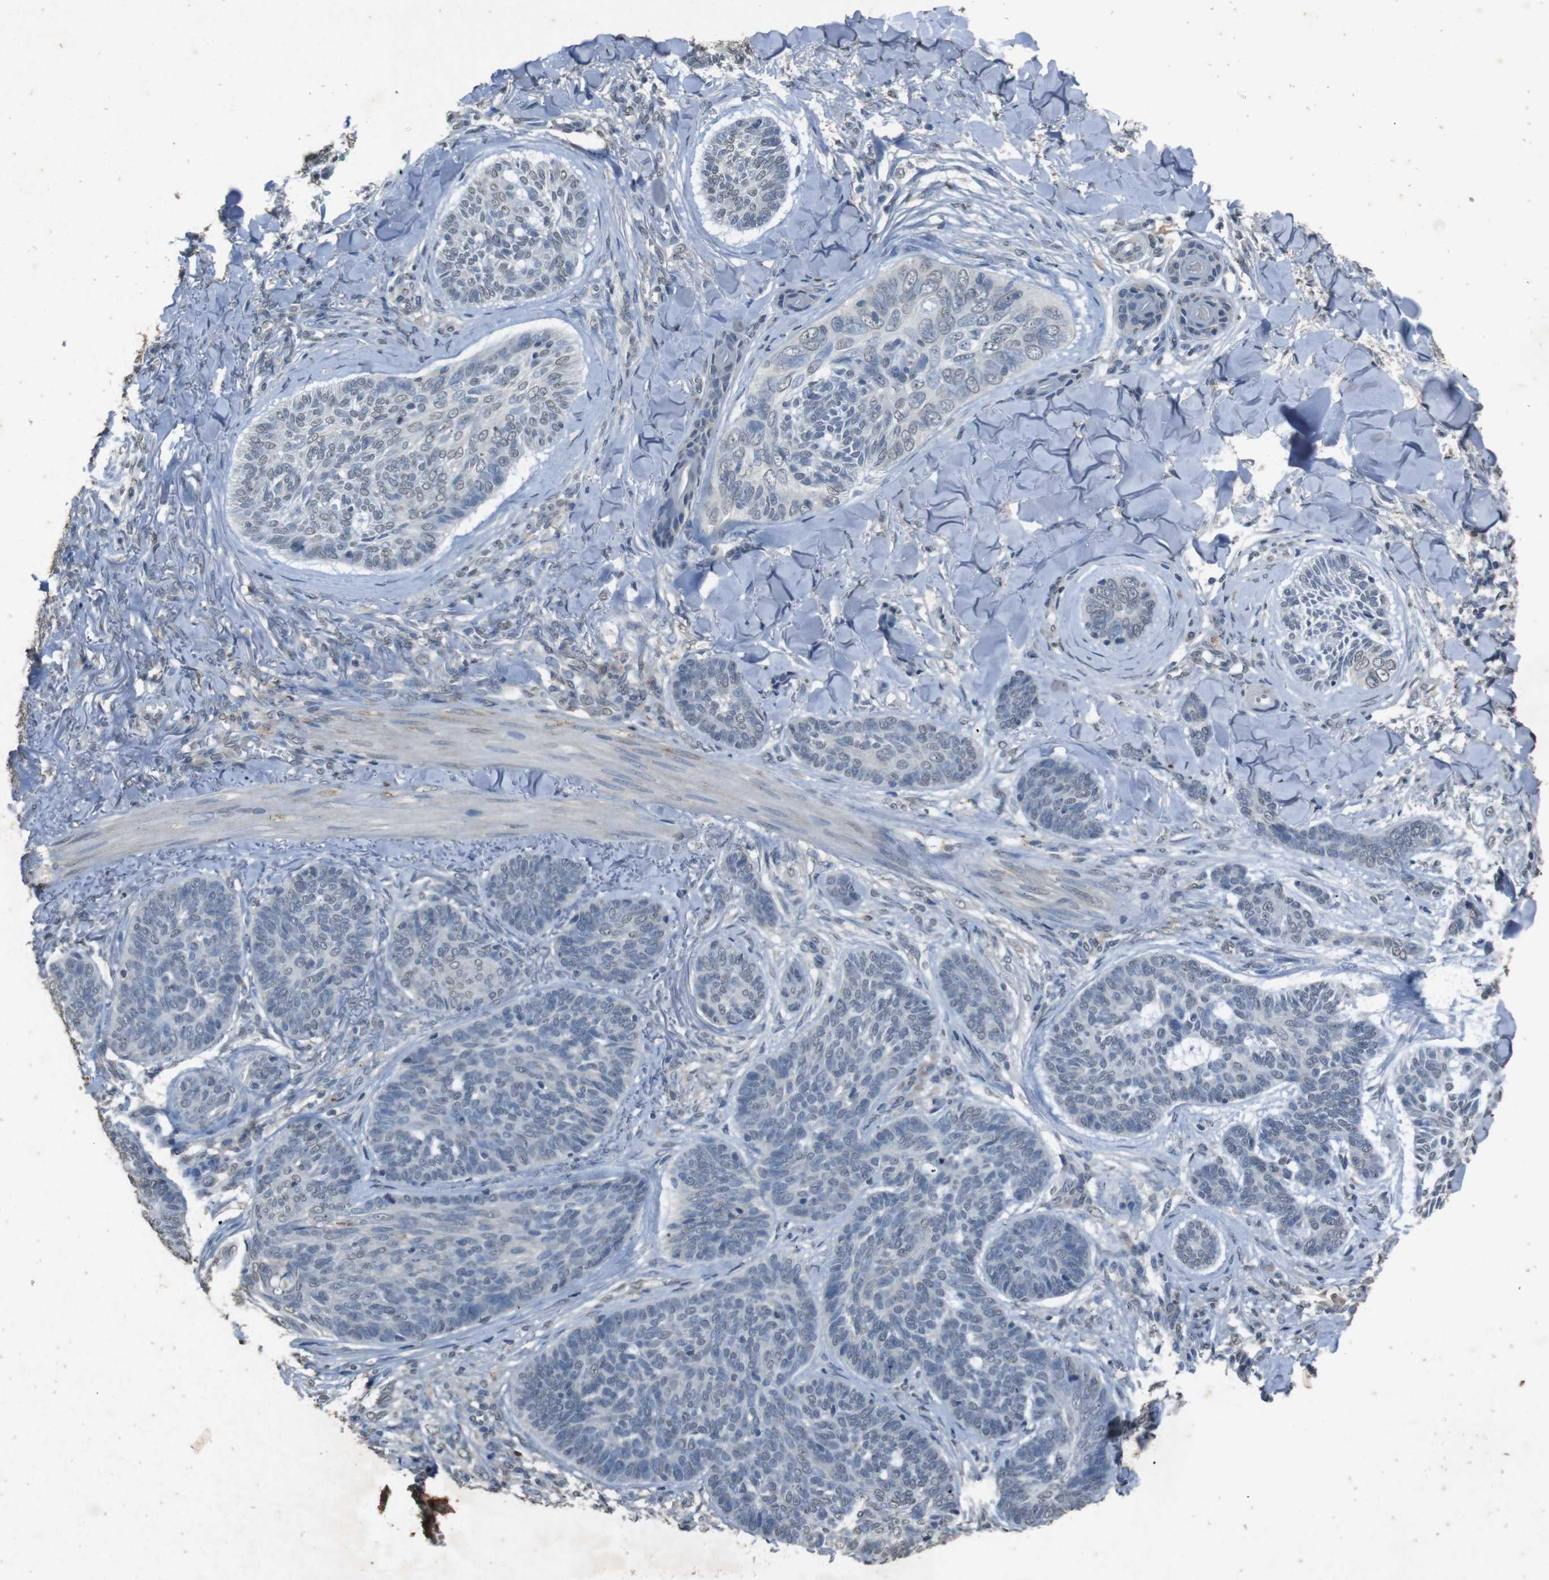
{"staining": {"intensity": "negative", "quantity": "none", "location": "none"}, "tissue": "skin cancer", "cell_type": "Tumor cells", "image_type": "cancer", "snomed": [{"axis": "morphology", "description": "Basal cell carcinoma"}, {"axis": "topography", "description": "Skin"}], "caption": "Image shows no significant protein staining in tumor cells of skin cancer.", "gene": "STBD1", "patient": {"sex": "male", "age": 43}}